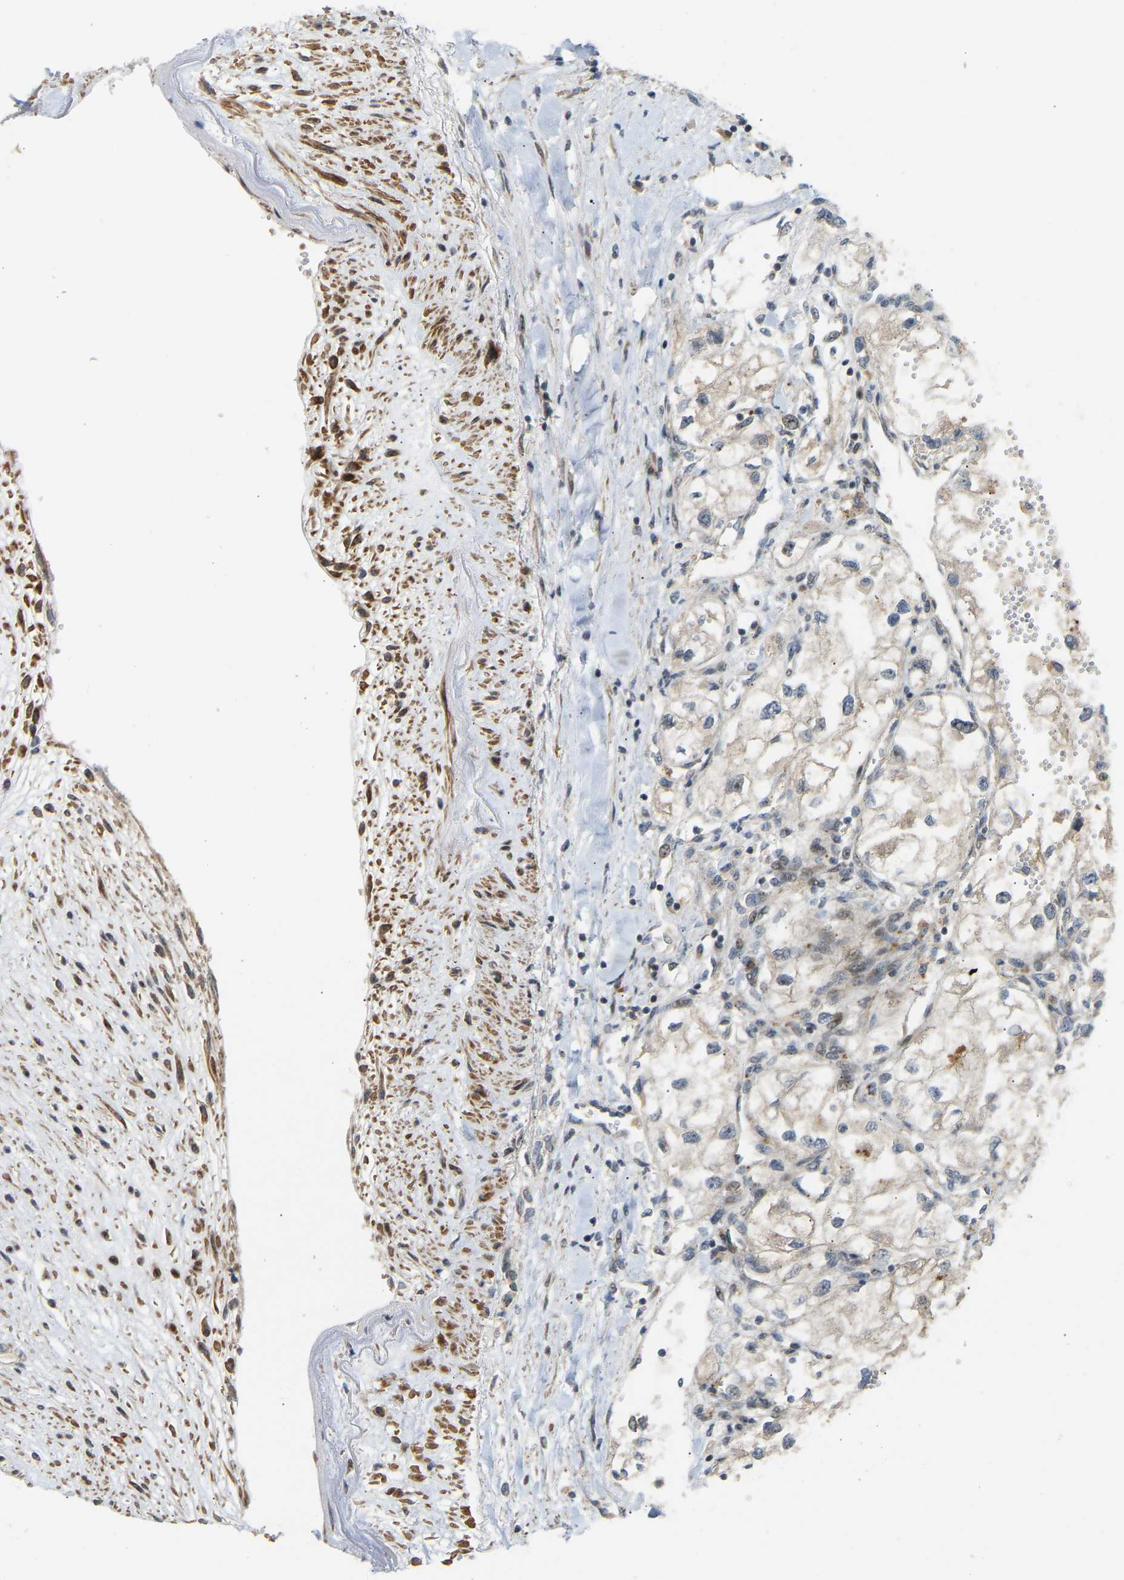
{"staining": {"intensity": "negative", "quantity": "none", "location": "none"}, "tissue": "renal cancer", "cell_type": "Tumor cells", "image_type": "cancer", "snomed": [{"axis": "morphology", "description": "Adenocarcinoma, NOS"}, {"axis": "topography", "description": "Kidney"}], "caption": "Tumor cells show no significant protein positivity in adenocarcinoma (renal).", "gene": "POGLUT2", "patient": {"sex": "female", "age": 70}}